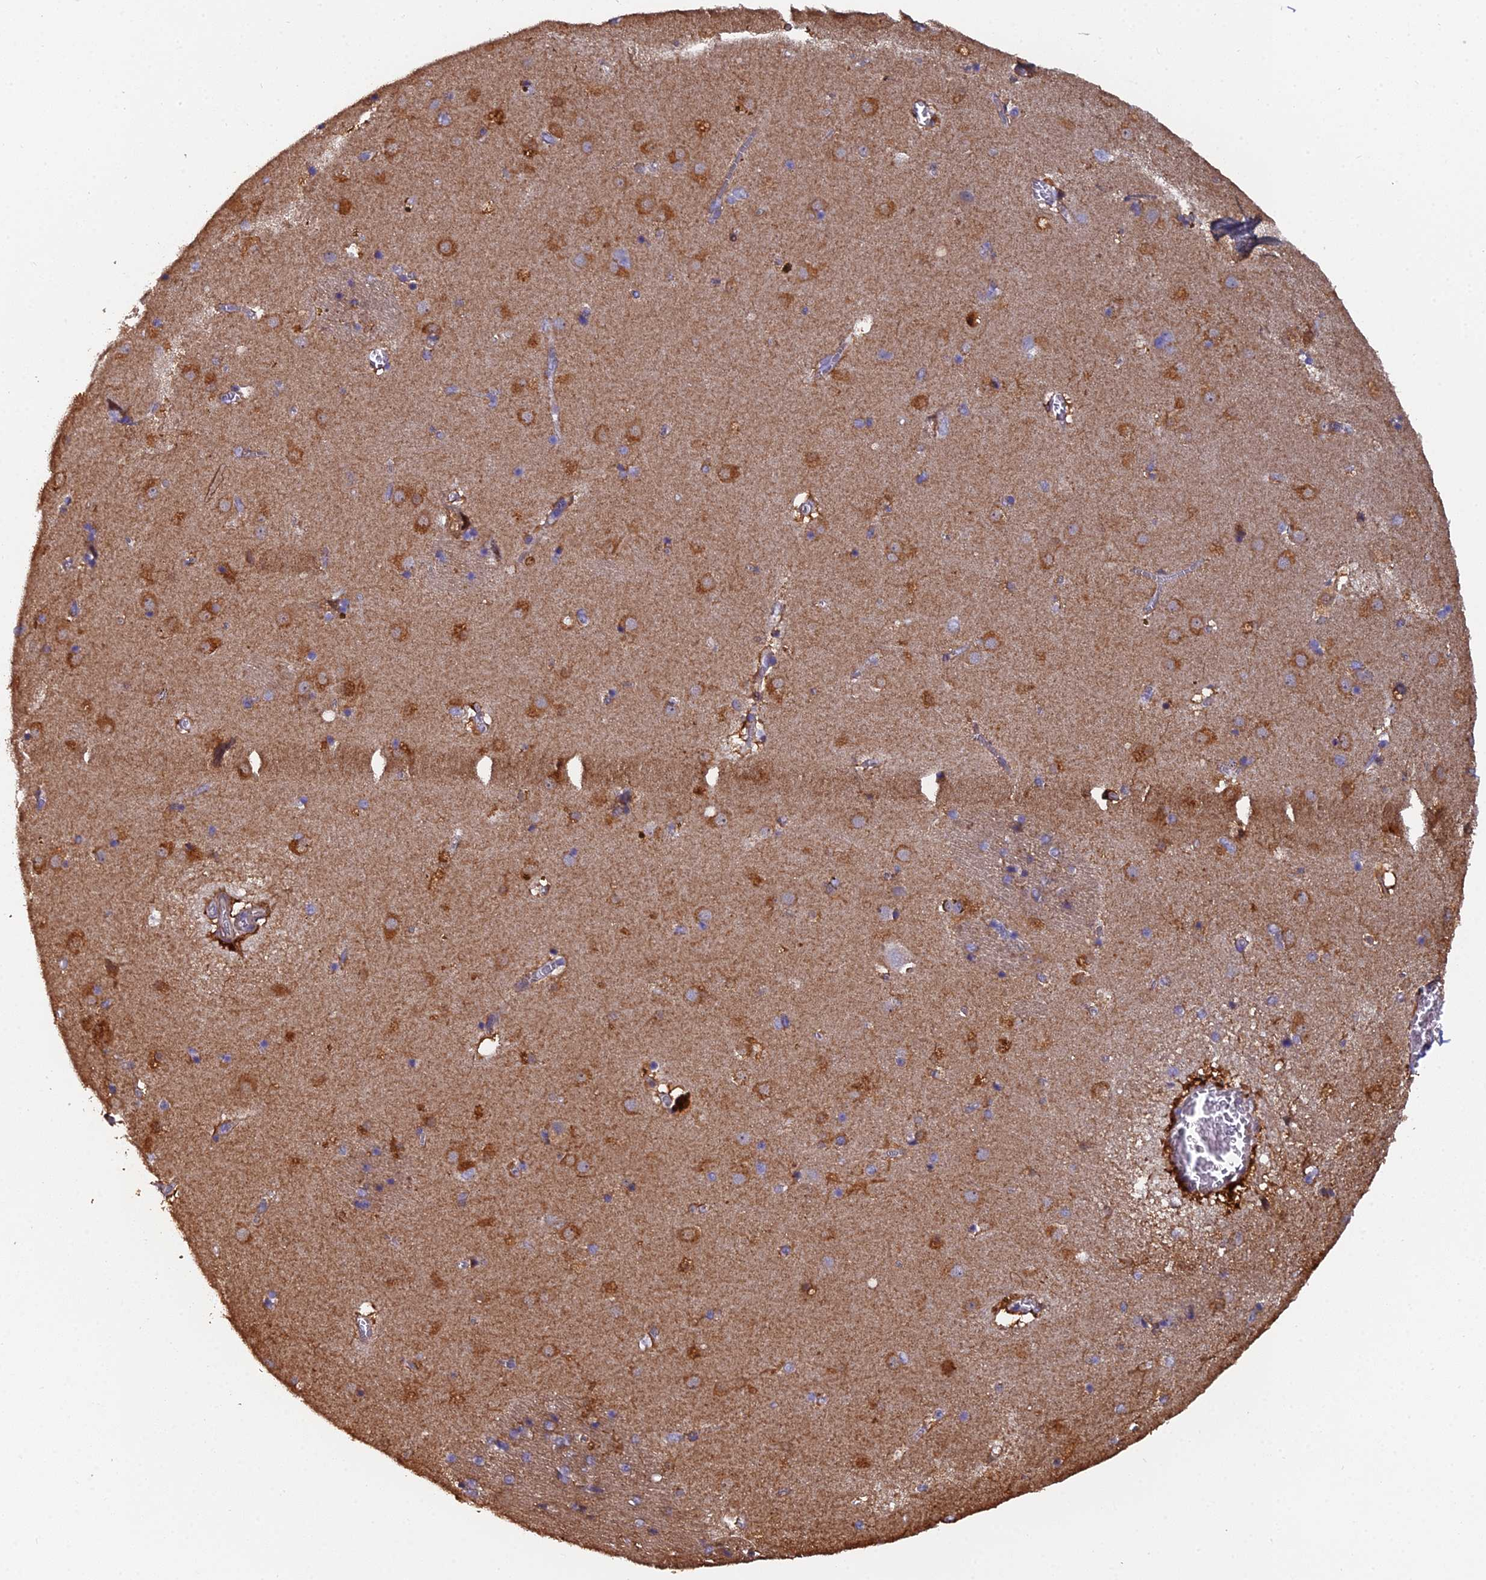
{"staining": {"intensity": "negative", "quantity": "none", "location": "none"}, "tissue": "caudate", "cell_type": "Glial cells", "image_type": "normal", "snomed": [{"axis": "morphology", "description": "Normal tissue, NOS"}, {"axis": "topography", "description": "Lateral ventricle wall"}], "caption": "Micrograph shows no significant protein positivity in glial cells of normal caudate.", "gene": "RAB28", "patient": {"sex": "male", "age": 70}}